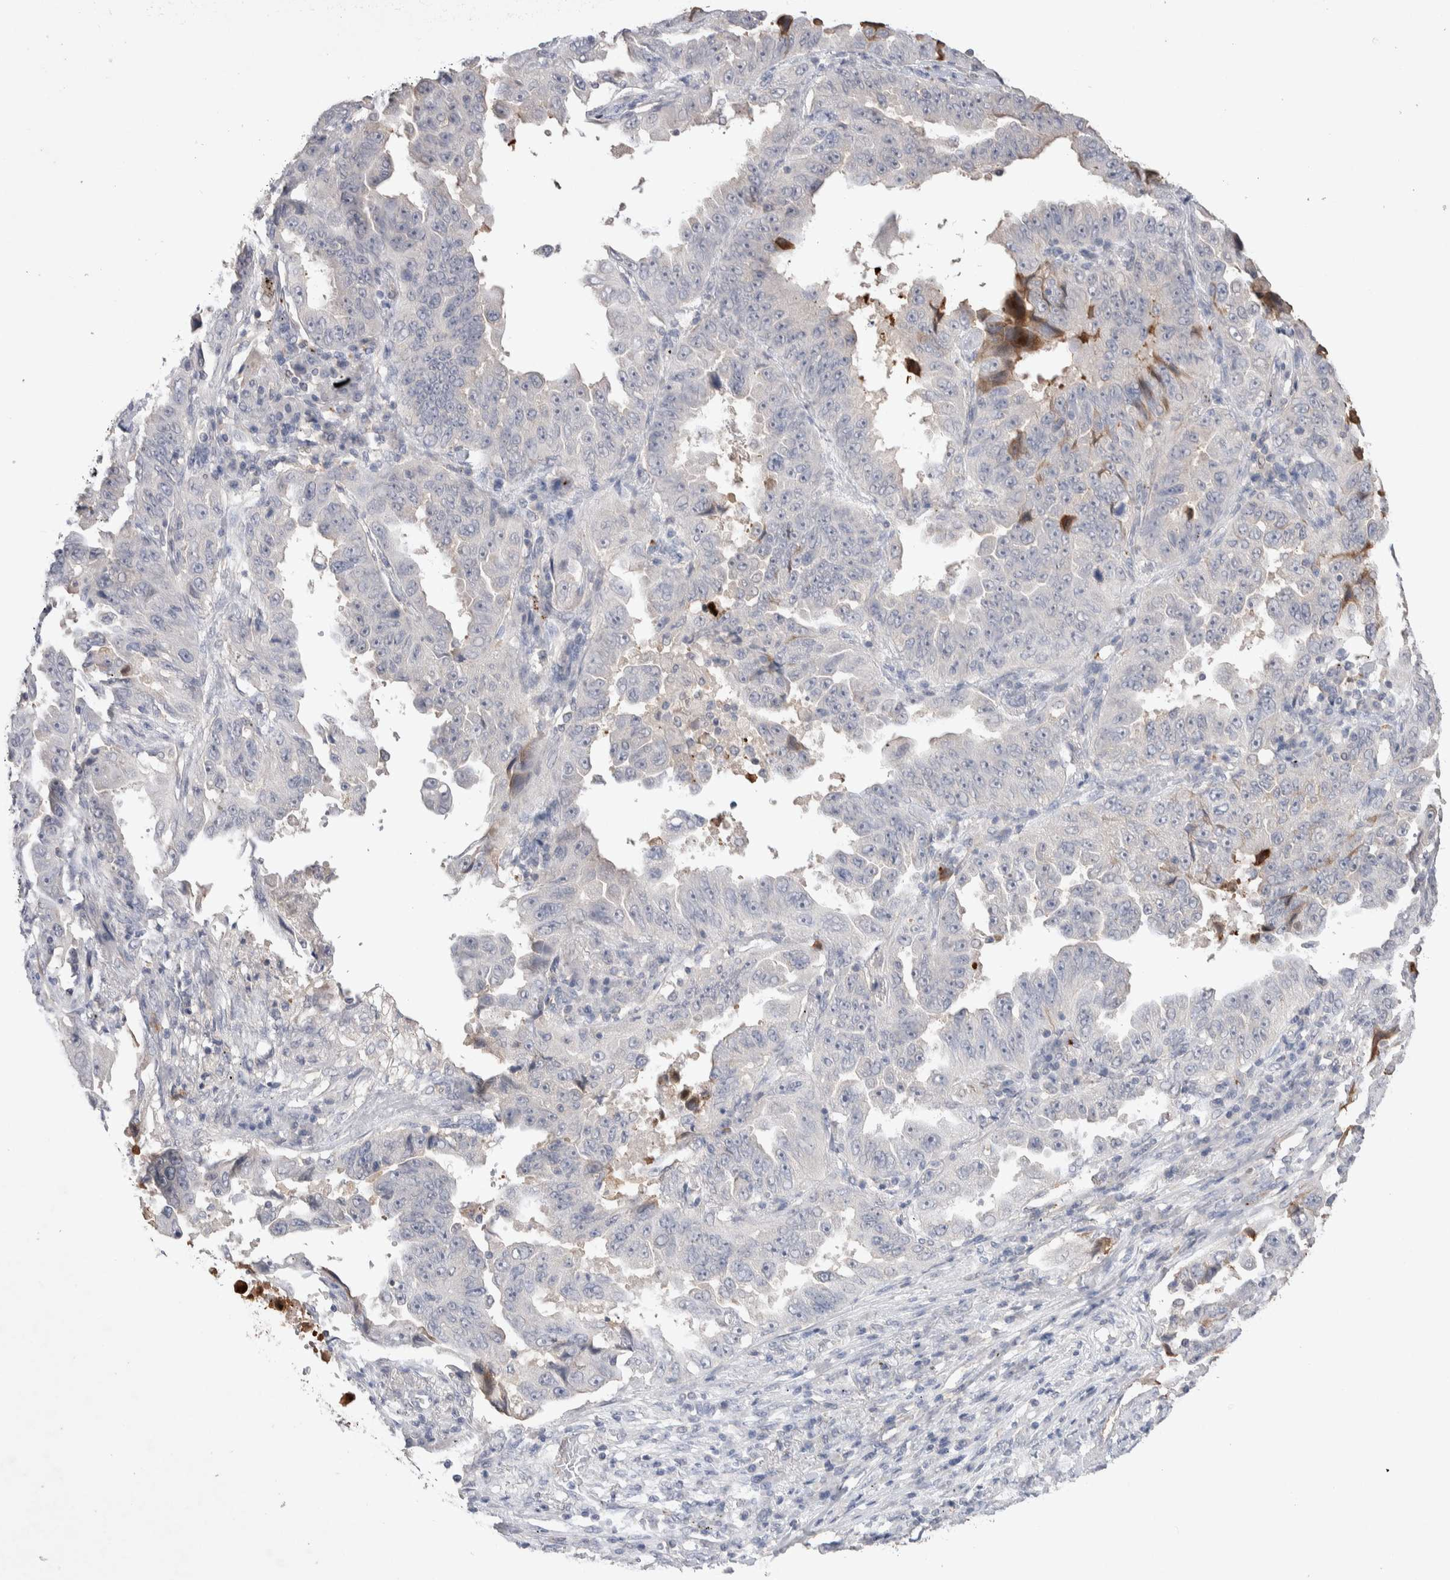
{"staining": {"intensity": "moderate", "quantity": "<25%", "location": "cytoplasmic/membranous"}, "tissue": "lung cancer", "cell_type": "Tumor cells", "image_type": "cancer", "snomed": [{"axis": "morphology", "description": "Adenocarcinoma, NOS"}, {"axis": "topography", "description": "Lung"}], "caption": "The micrograph shows immunohistochemical staining of adenocarcinoma (lung). There is moderate cytoplasmic/membranous staining is seen in approximately <25% of tumor cells.", "gene": "FFAR2", "patient": {"sex": "female", "age": 51}}